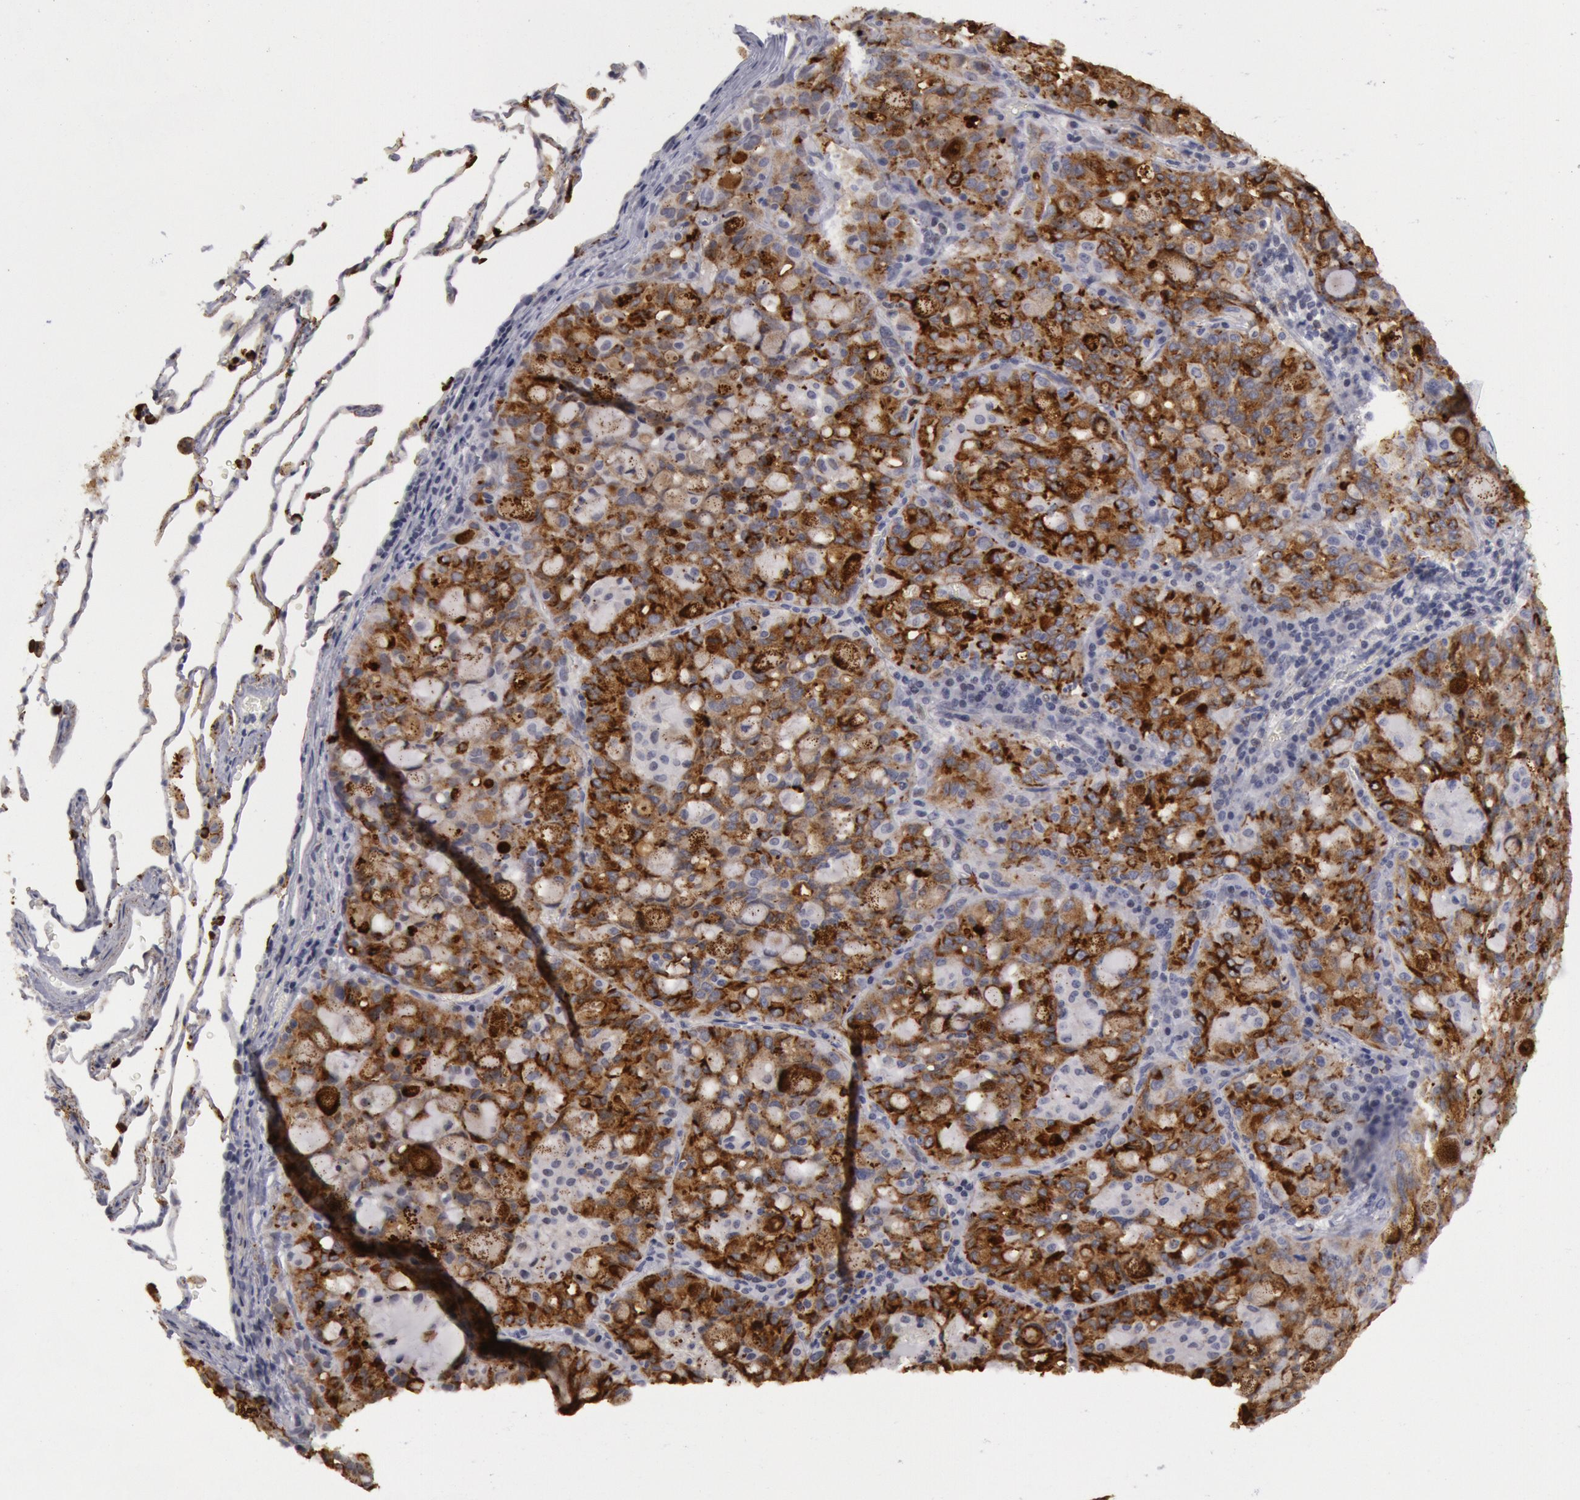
{"staining": {"intensity": "strong", "quantity": ">75%", "location": "cytoplasmic/membranous"}, "tissue": "lung cancer", "cell_type": "Tumor cells", "image_type": "cancer", "snomed": [{"axis": "morphology", "description": "Adenocarcinoma, NOS"}, {"axis": "topography", "description": "Lung"}], "caption": "Immunohistochemistry (IHC) image of neoplastic tissue: lung cancer (adenocarcinoma) stained using immunohistochemistry (IHC) reveals high levels of strong protein expression localized specifically in the cytoplasmic/membranous of tumor cells, appearing as a cytoplasmic/membranous brown color.", "gene": "JOSD1", "patient": {"sex": "female", "age": 44}}